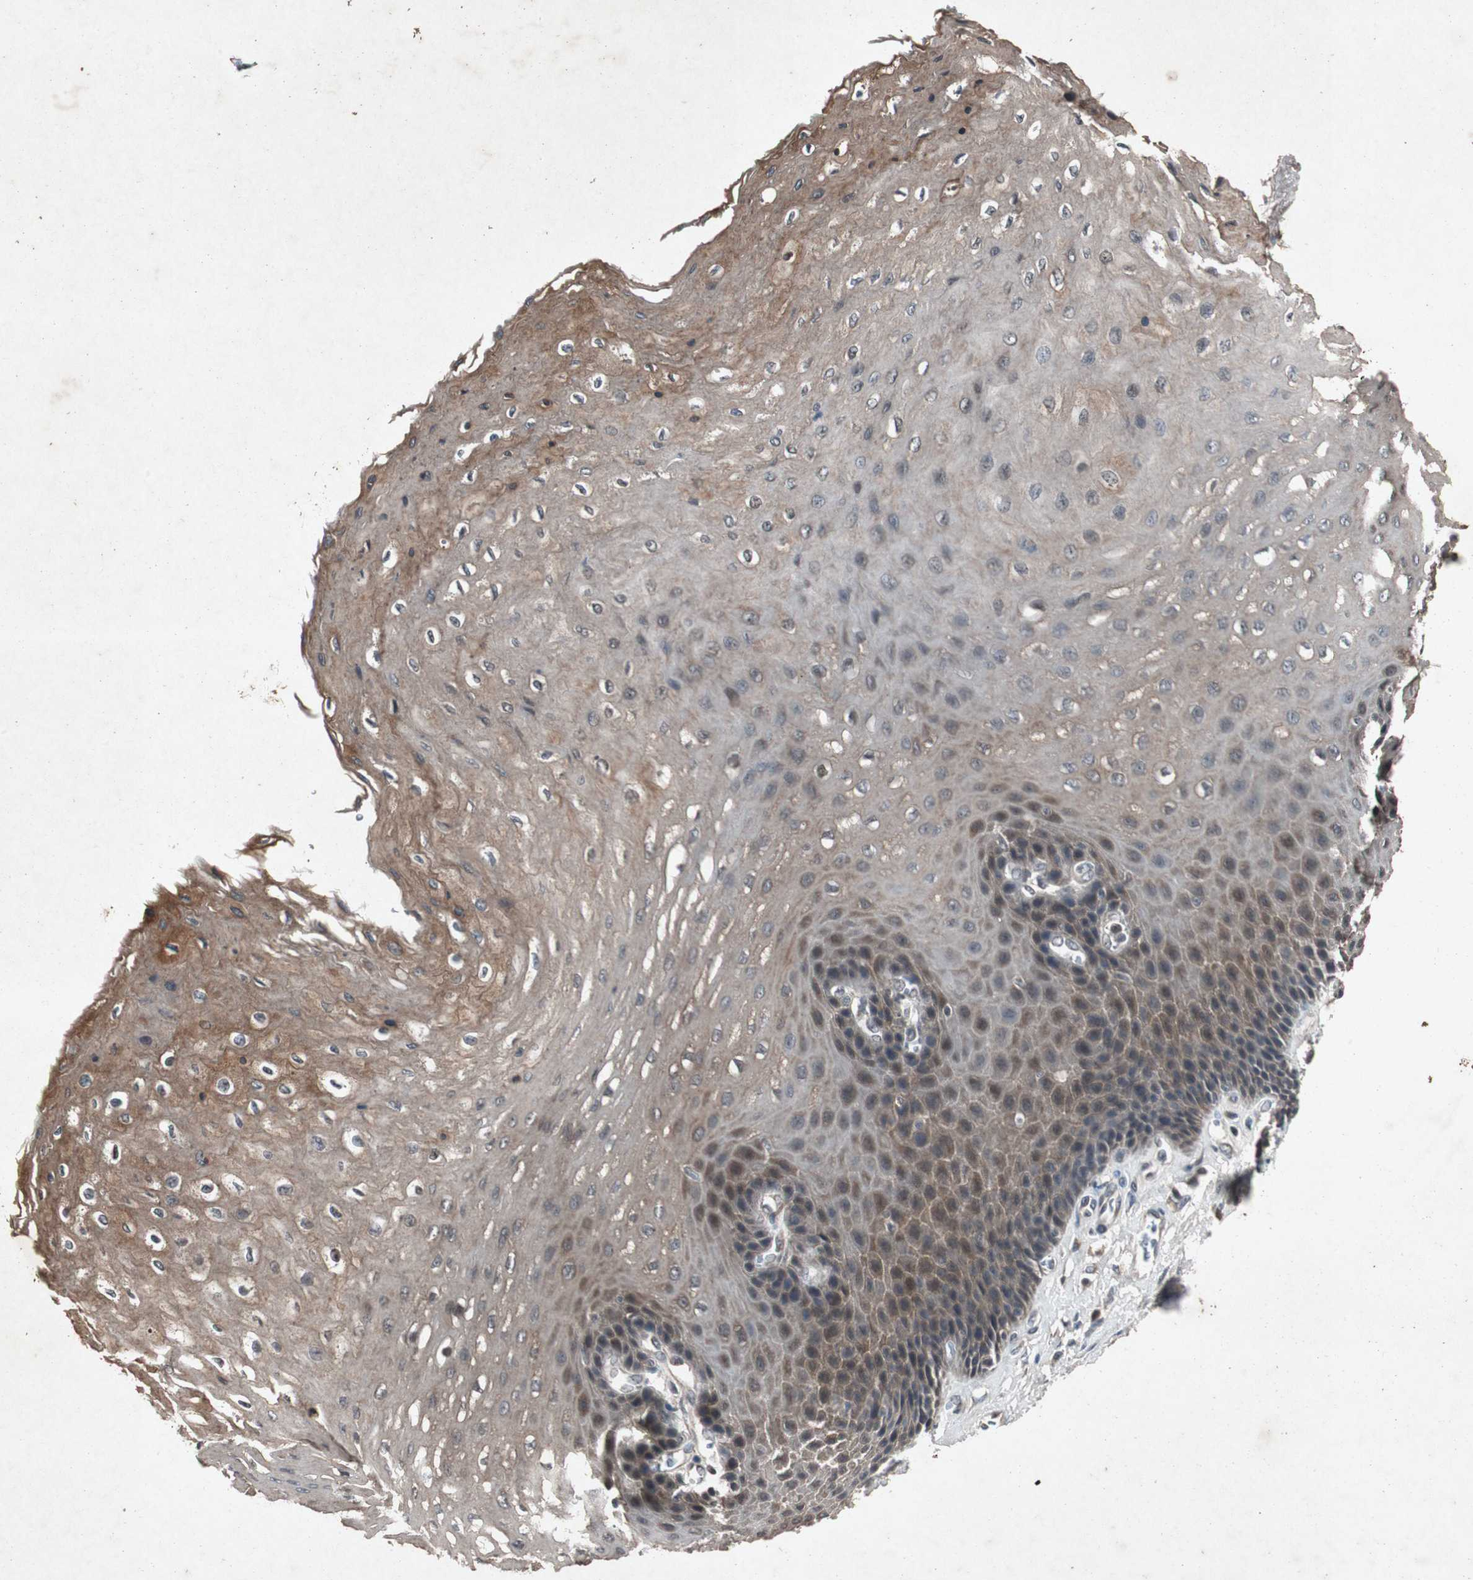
{"staining": {"intensity": "moderate", "quantity": ">75%", "location": "cytoplasmic/membranous"}, "tissue": "esophagus", "cell_type": "Squamous epithelial cells", "image_type": "normal", "snomed": [{"axis": "morphology", "description": "Normal tissue, NOS"}, {"axis": "topography", "description": "Esophagus"}], "caption": "Squamous epithelial cells demonstrate medium levels of moderate cytoplasmic/membranous positivity in approximately >75% of cells in unremarkable esophagus.", "gene": "SLIT2", "patient": {"sex": "female", "age": 72}}